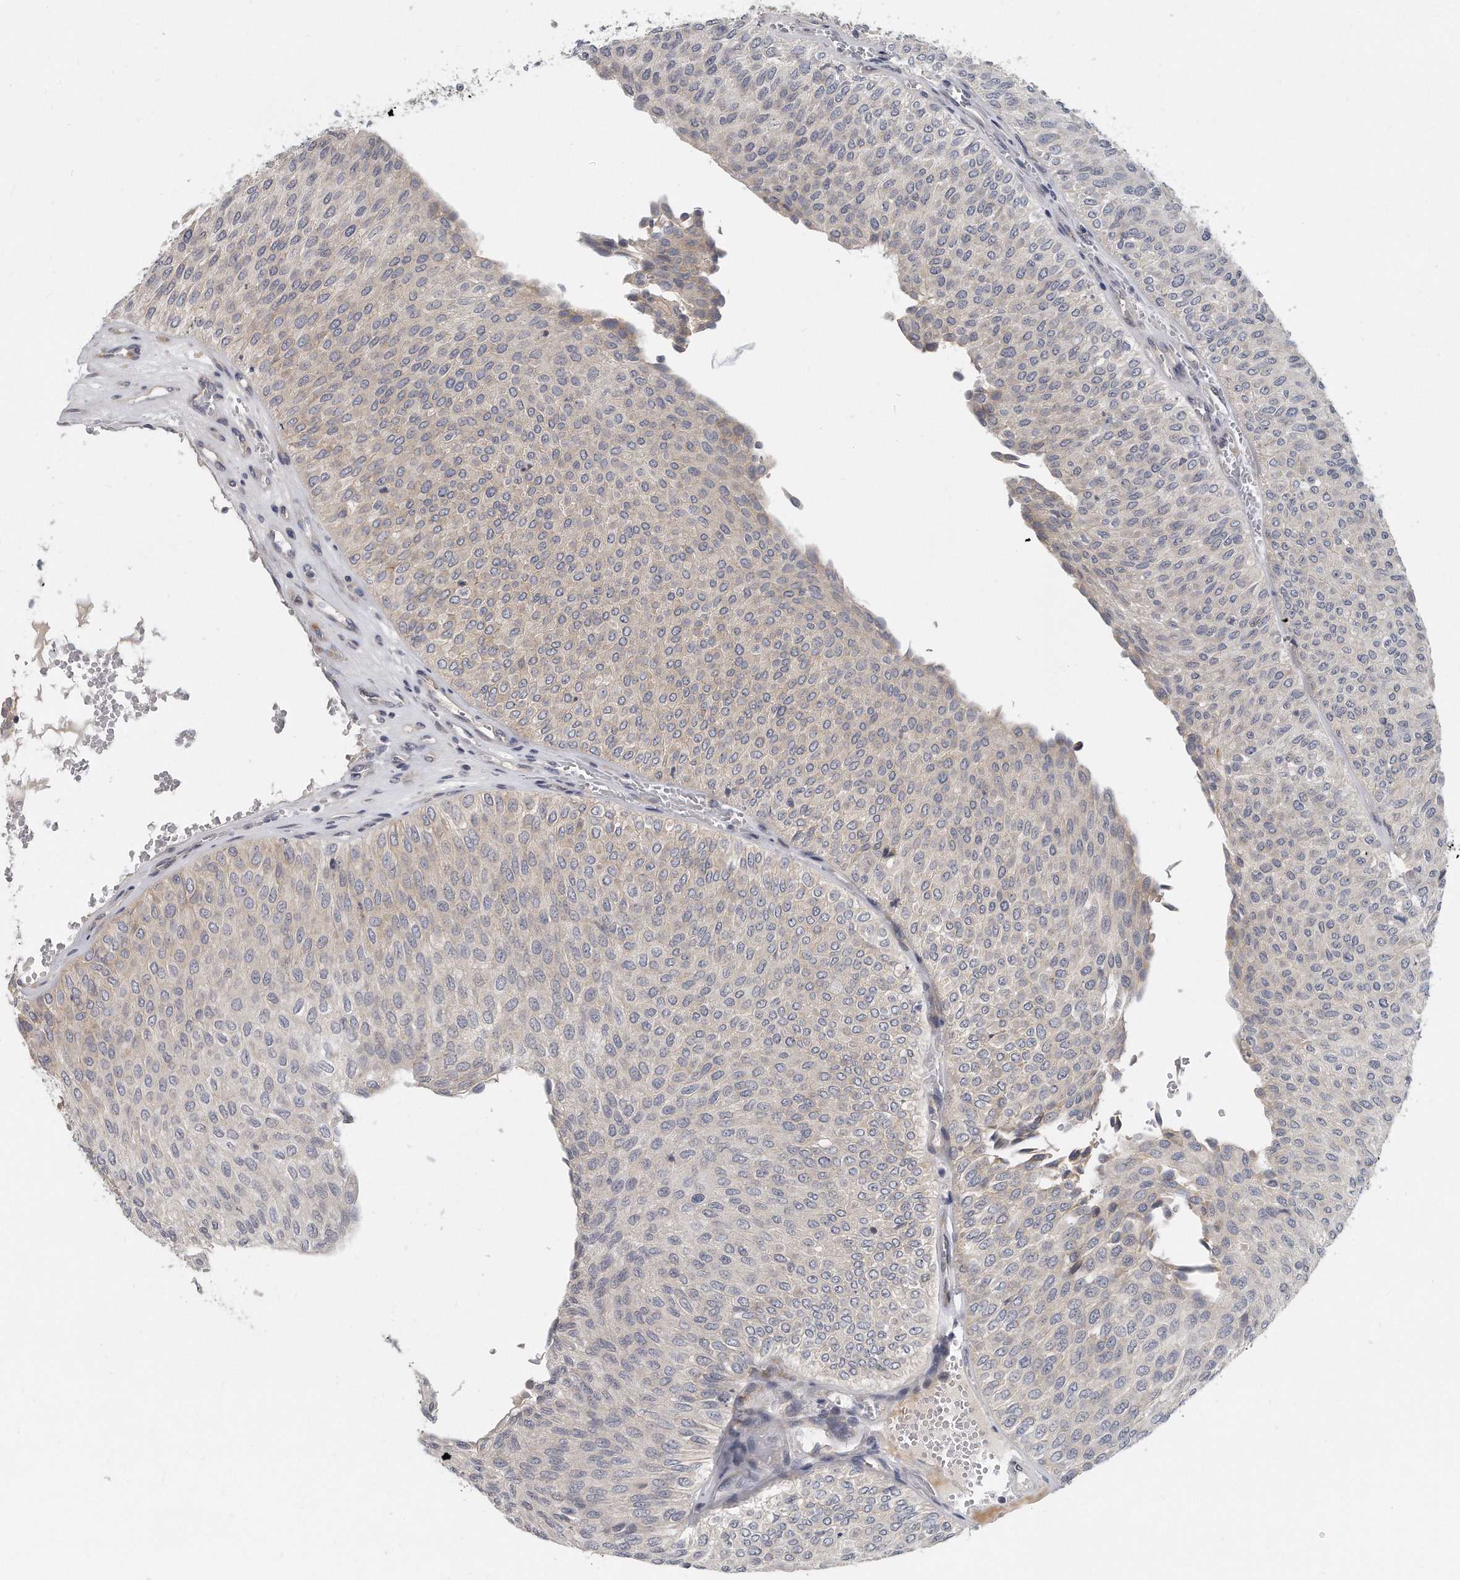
{"staining": {"intensity": "weak", "quantity": "<25%", "location": "cytoplasmic/membranous"}, "tissue": "urothelial cancer", "cell_type": "Tumor cells", "image_type": "cancer", "snomed": [{"axis": "morphology", "description": "Urothelial carcinoma, Low grade"}, {"axis": "topography", "description": "Urinary bladder"}], "caption": "Low-grade urothelial carcinoma stained for a protein using immunohistochemistry (IHC) displays no positivity tumor cells.", "gene": "PLEKHA6", "patient": {"sex": "male", "age": 78}}